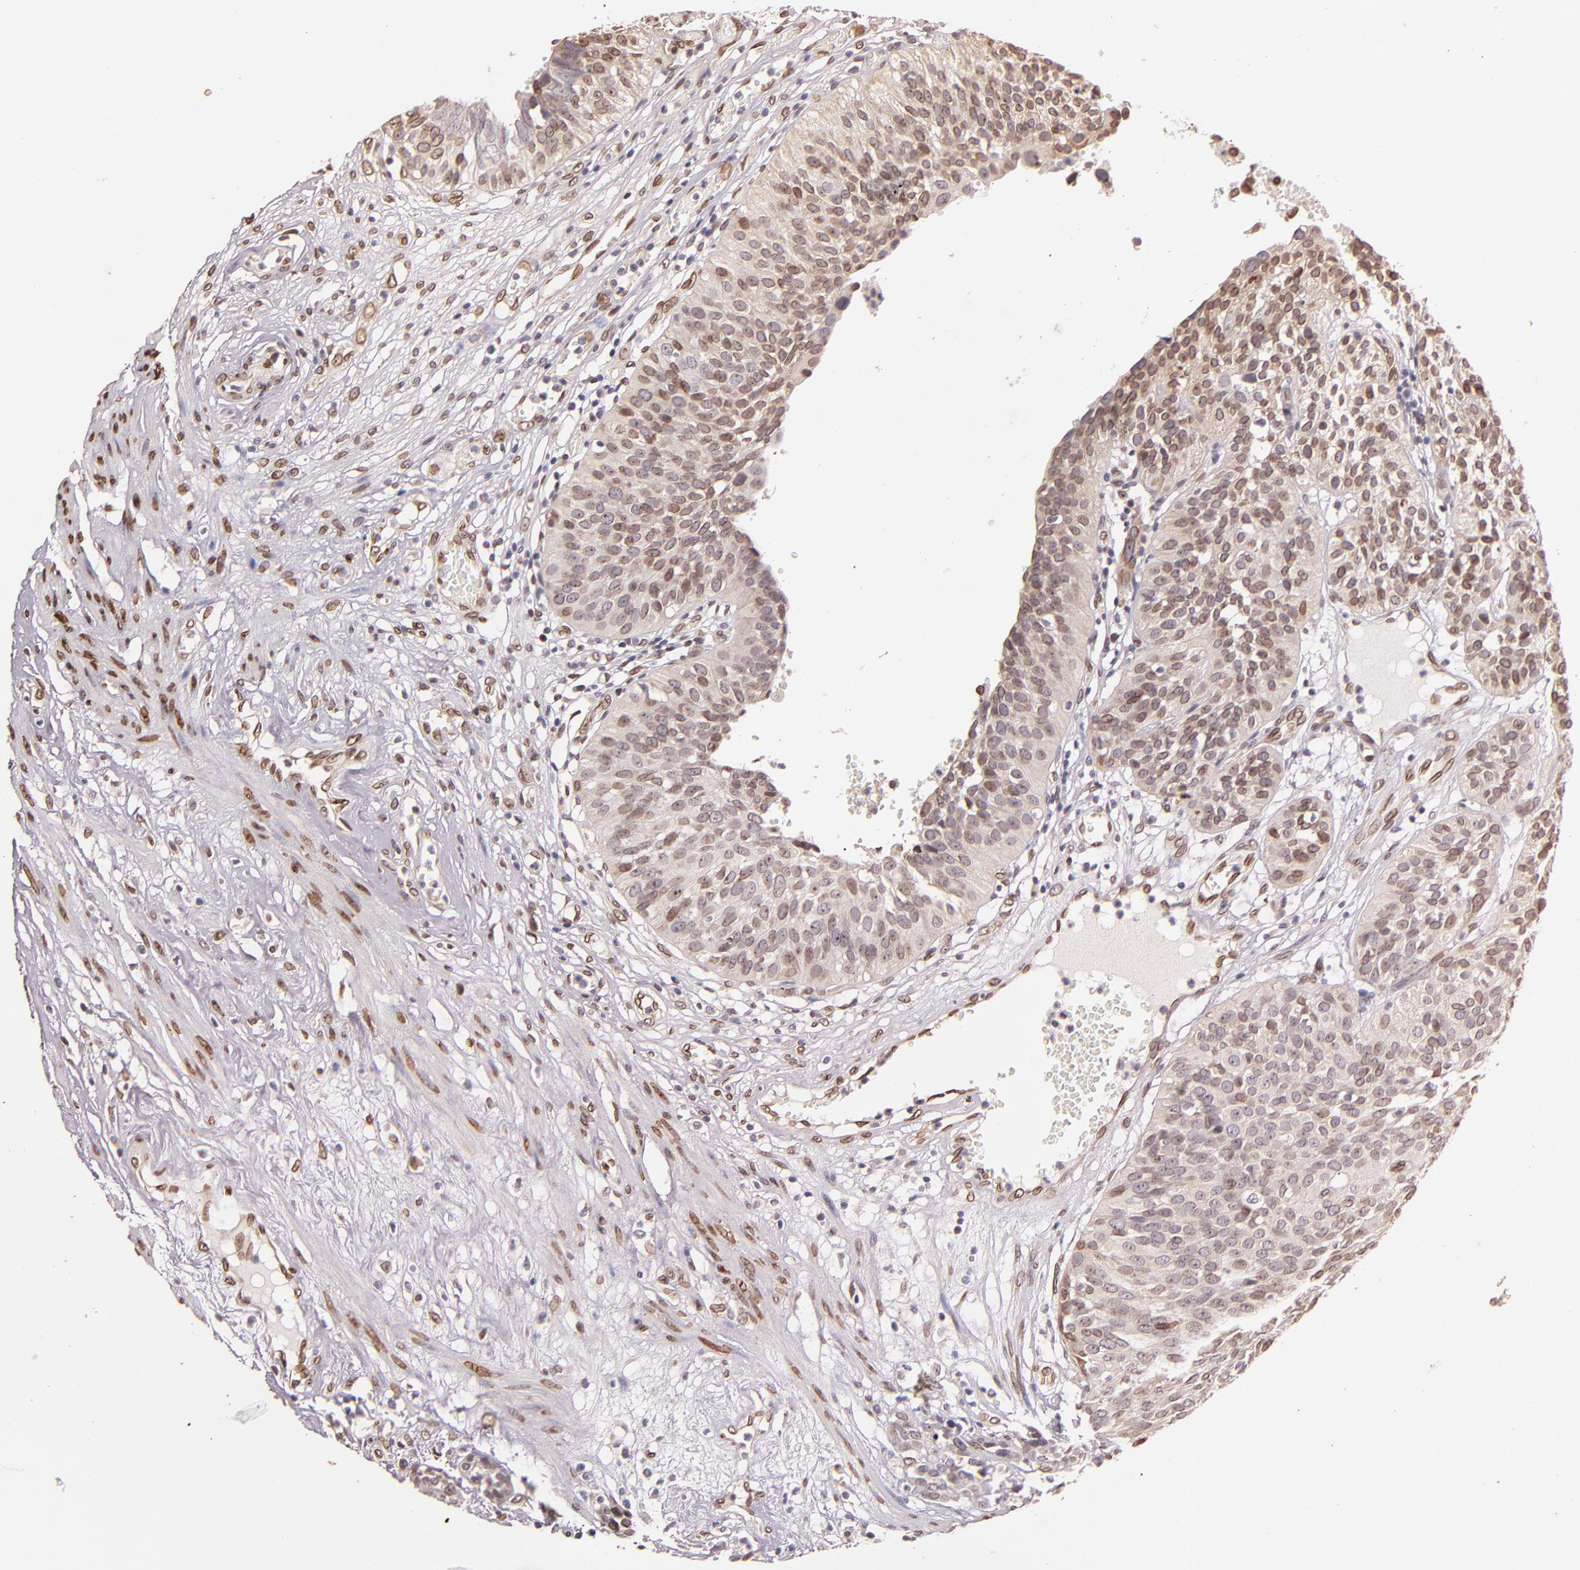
{"staining": {"intensity": "weak", "quantity": ">75%", "location": "cytoplasmic/membranous,nuclear"}, "tissue": "urothelial cancer", "cell_type": "Tumor cells", "image_type": "cancer", "snomed": [{"axis": "morphology", "description": "Urothelial carcinoma, High grade"}, {"axis": "topography", "description": "Urinary bladder"}], "caption": "Tumor cells show low levels of weak cytoplasmic/membranous and nuclear expression in approximately >75% of cells in human urothelial carcinoma (high-grade).", "gene": "PUM3", "patient": {"sex": "male", "age": 56}}